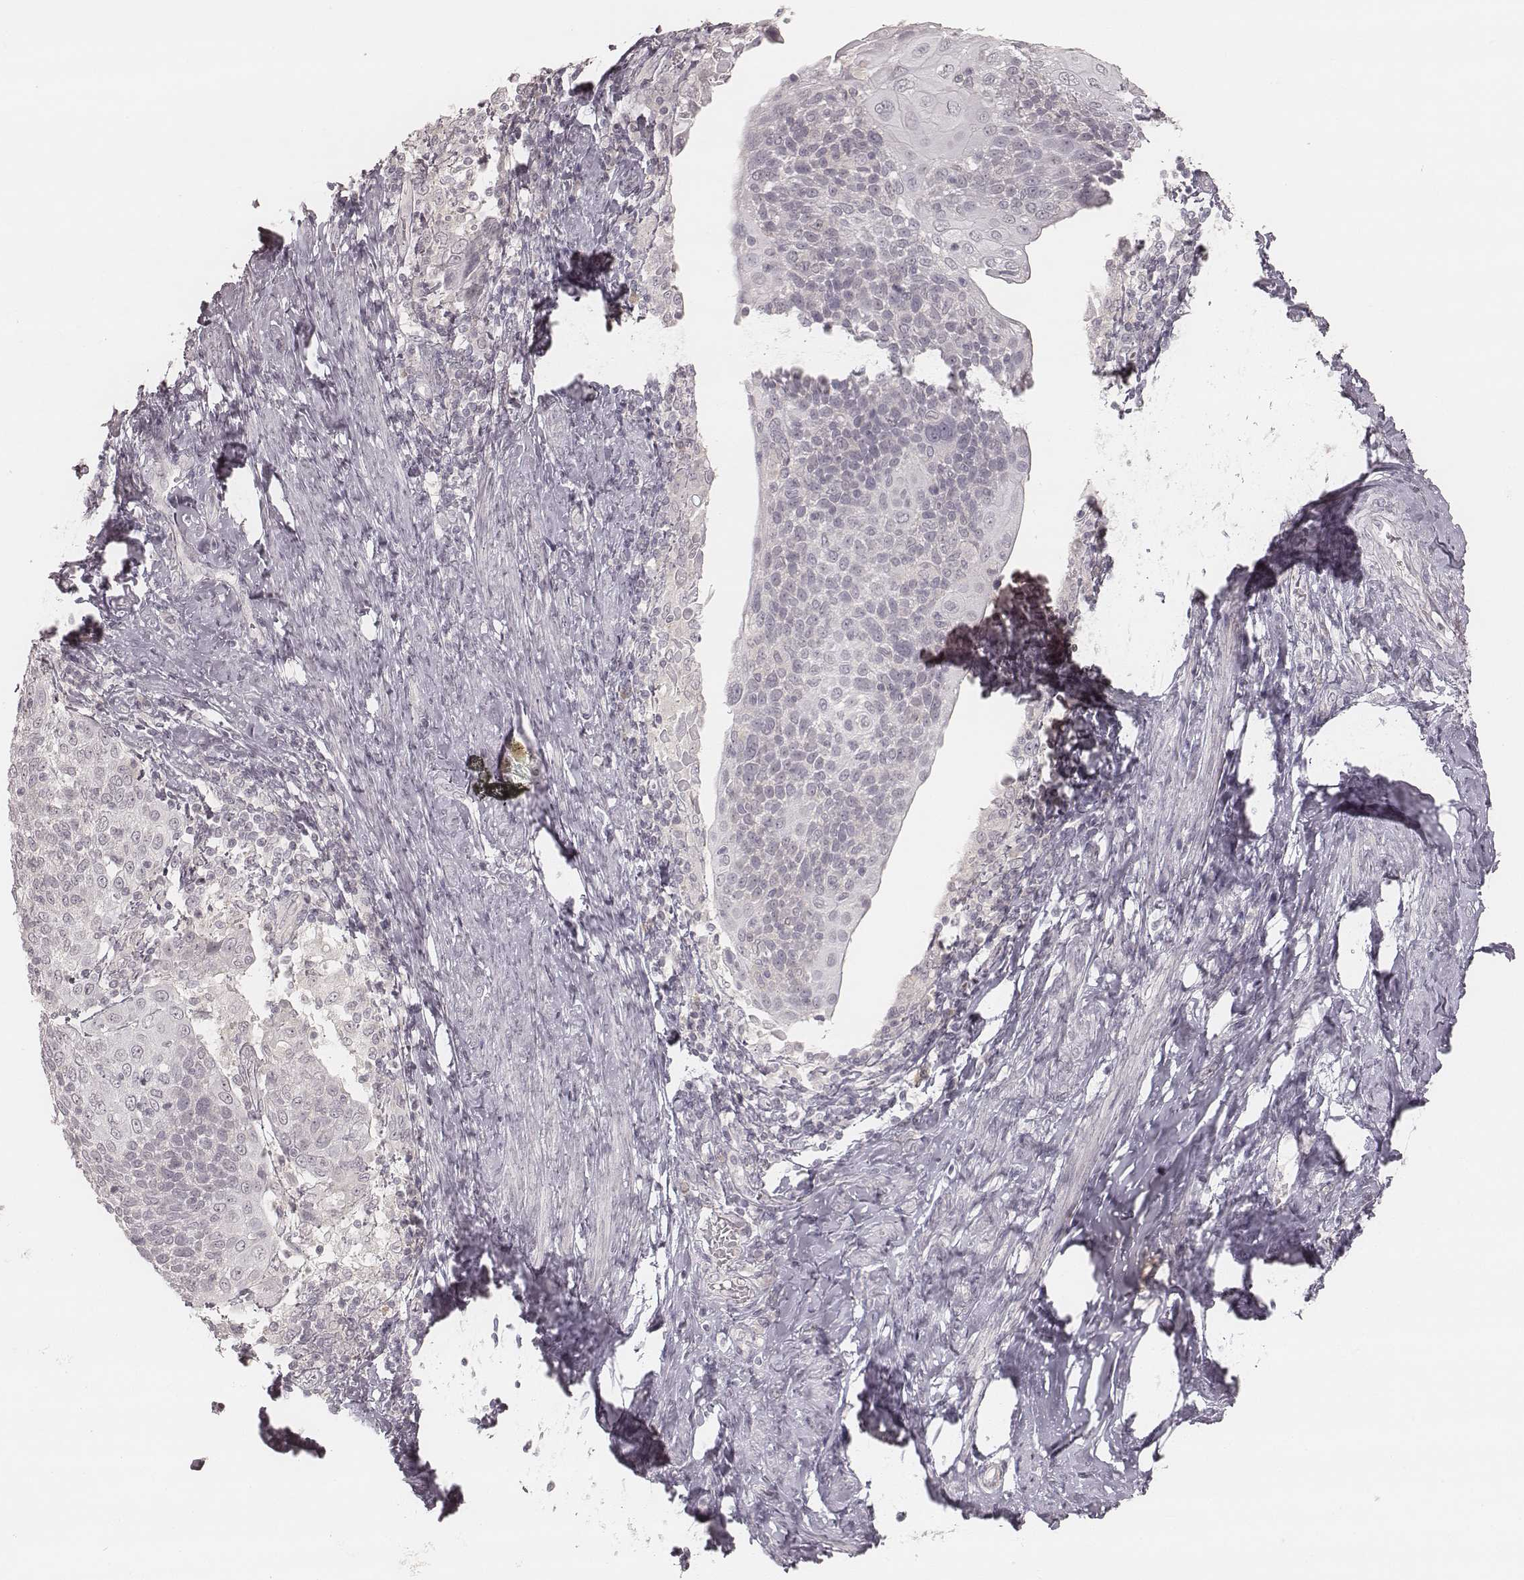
{"staining": {"intensity": "negative", "quantity": "none", "location": "none"}, "tissue": "cervical cancer", "cell_type": "Tumor cells", "image_type": "cancer", "snomed": [{"axis": "morphology", "description": "Squamous cell carcinoma, NOS"}, {"axis": "topography", "description": "Cervix"}], "caption": "High magnification brightfield microscopy of cervical squamous cell carcinoma stained with DAB (3,3'-diaminobenzidine) (brown) and counterstained with hematoxylin (blue): tumor cells show no significant expression.", "gene": "ACACB", "patient": {"sex": "female", "age": 61}}